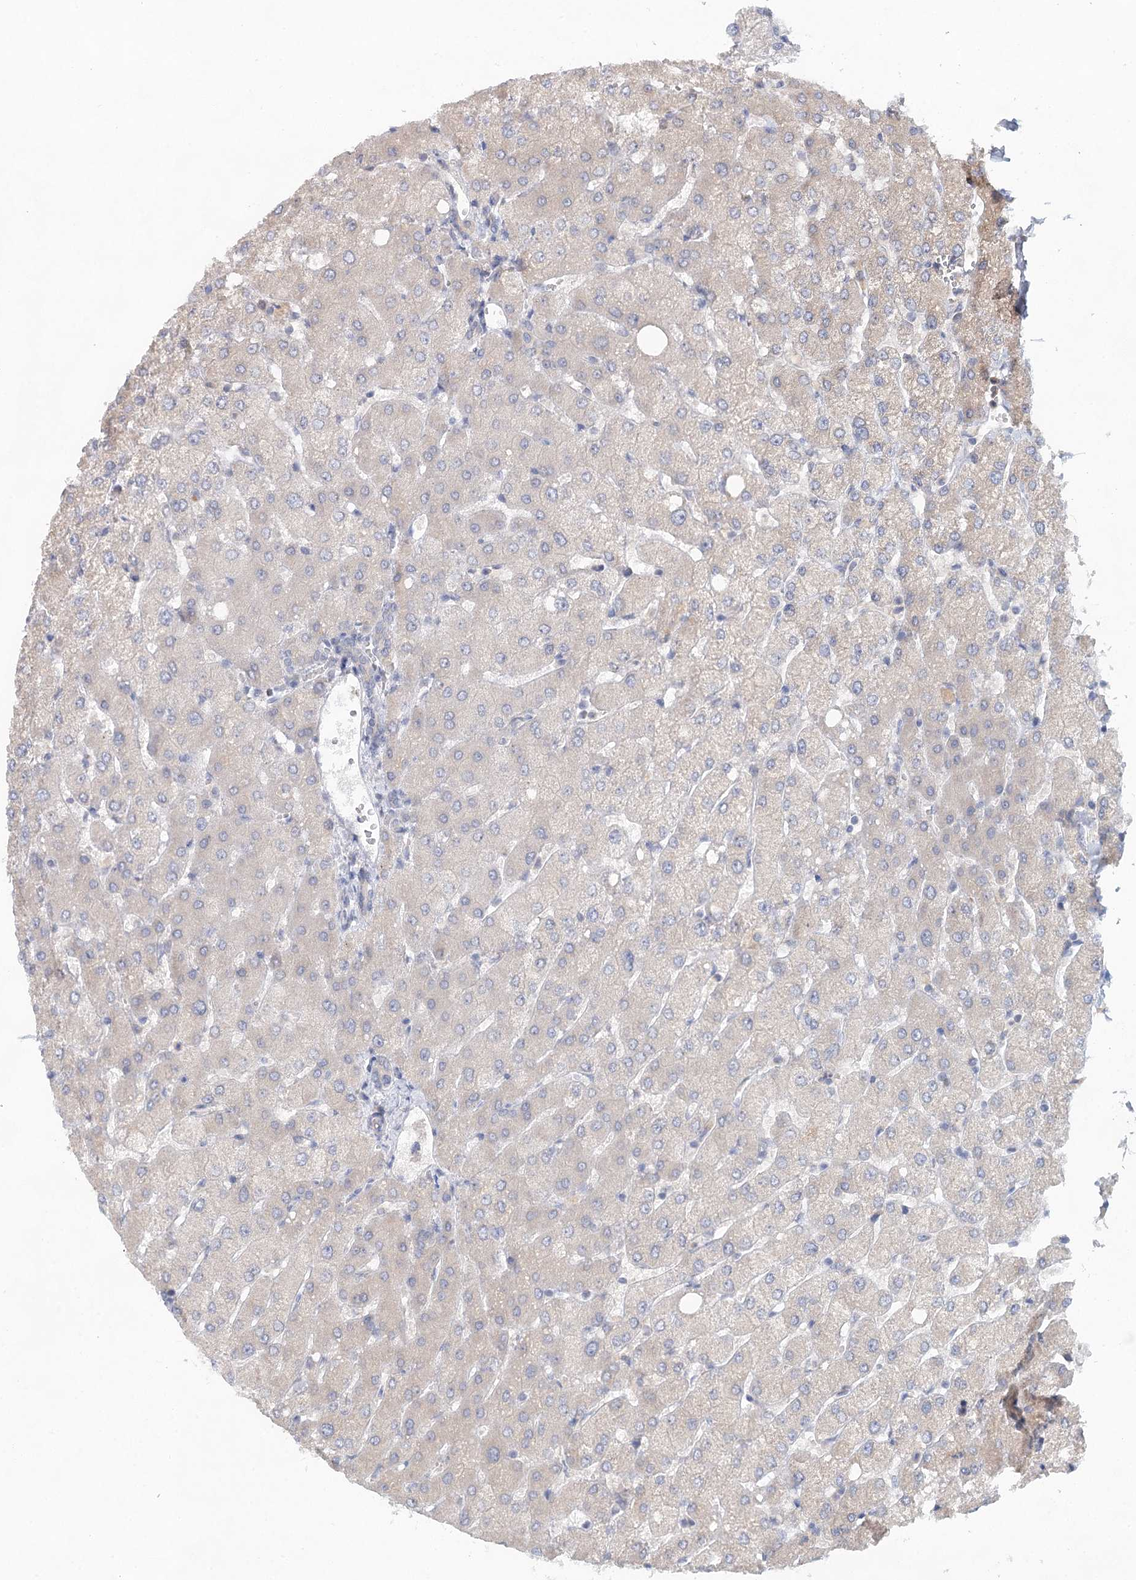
{"staining": {"intensity": "negative", "quantity": "none", "location": "none"}, "tissue": "liver", "cell_type": "Cholangiocytes", "image_type": "normal", "snomed": [{"axis": "morphology", "description": "Normal tissue, NOS"}, {"axis": "topography", "description": "Liver"}], "caption": "Immunohistochemistry (IHC) micrograph of normal liver: liver stained with DAB (3,3'-diaminobenzidine) displays no significant protein positivity in cholangiocytes. (DAB immunohistochemistry (IHC) with hematoxylin counter stain).", "gene": "BLTP1", "patient": {"sex": "female", "age": 54}}